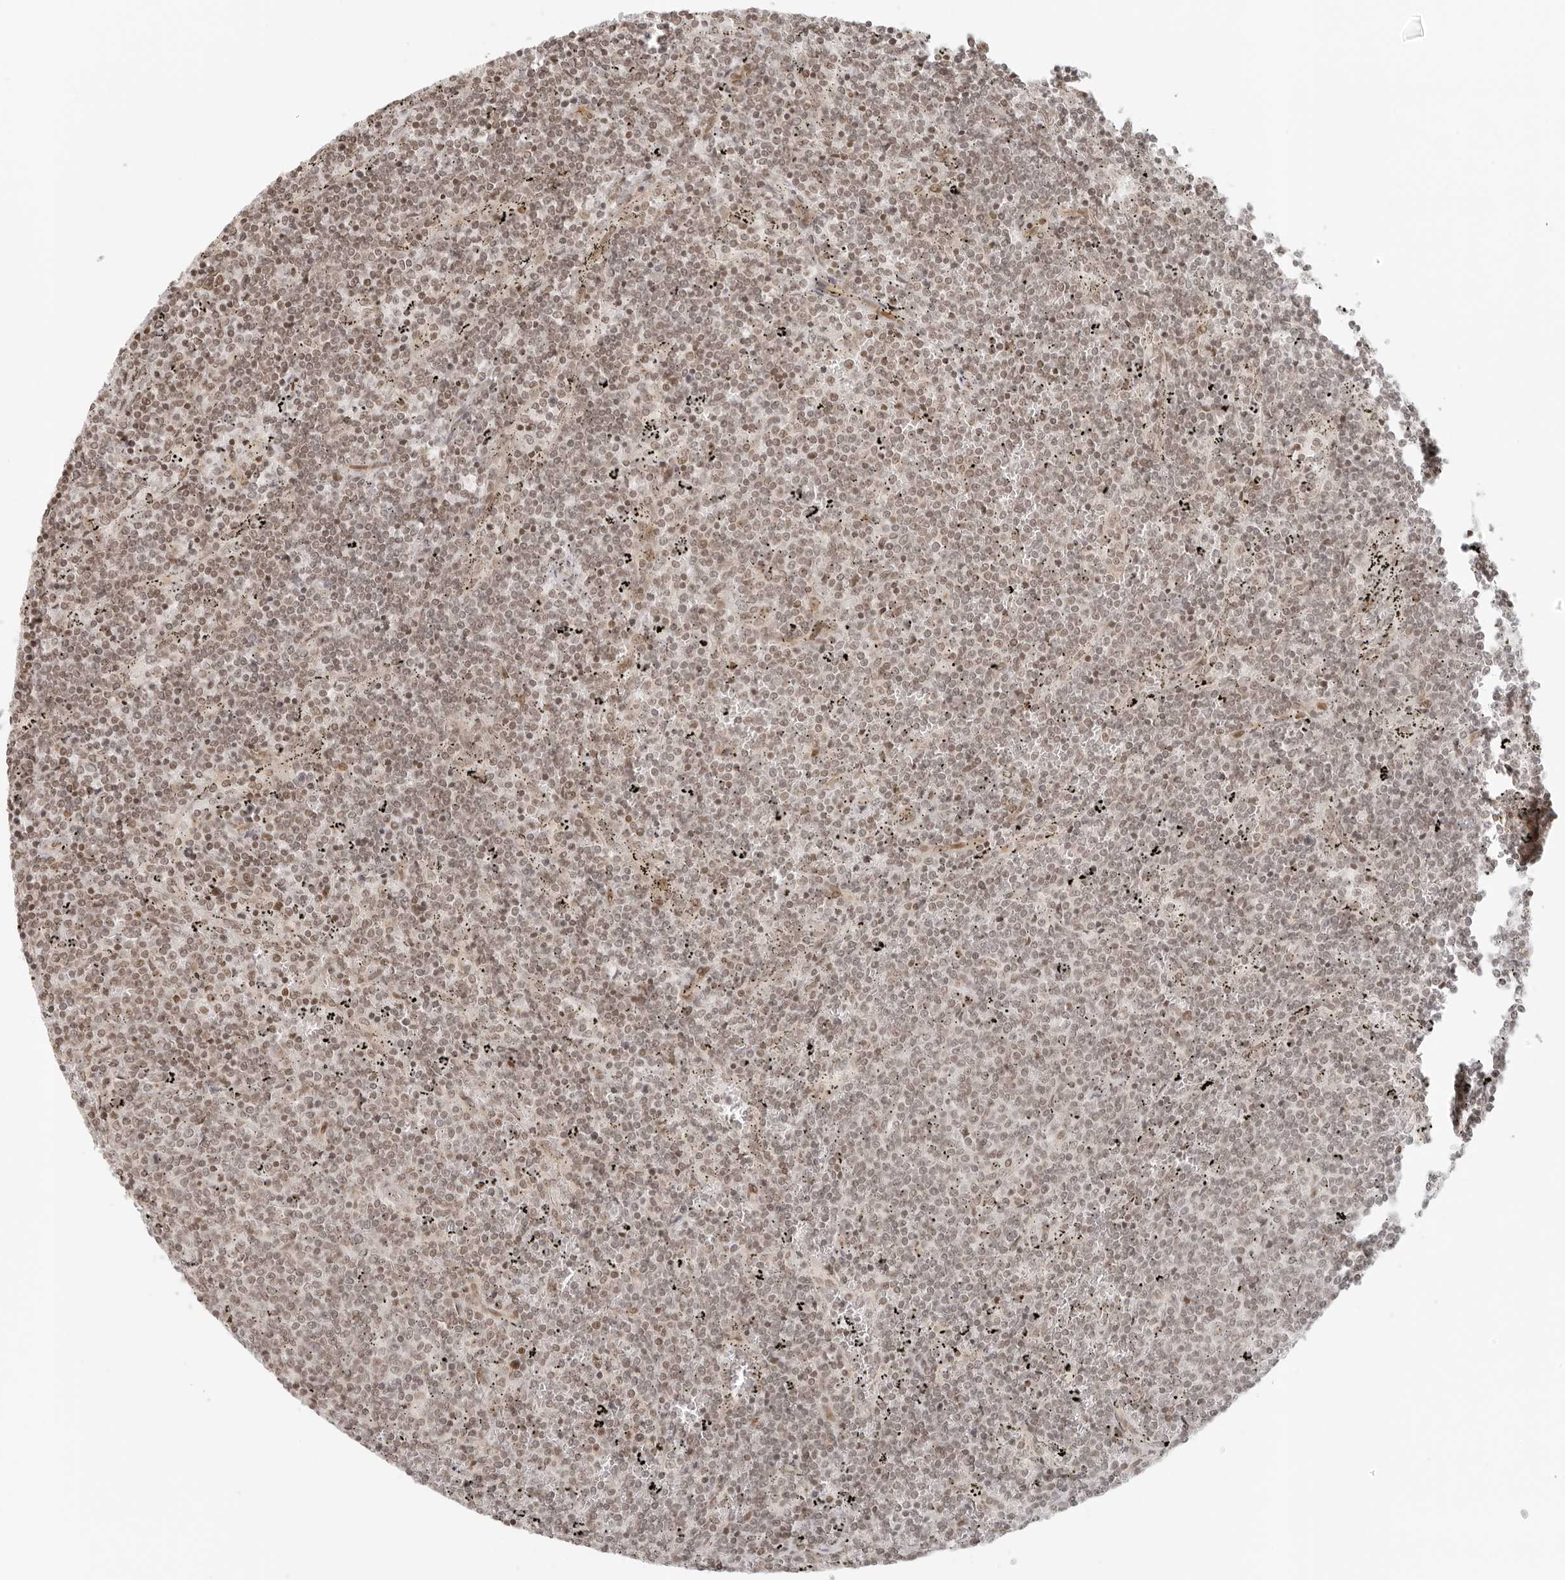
{"staining": {"intensity": "weak", "quantity": ">75%", "location": "nuclear"}, "tissue": "lymphoma", "cell_type": "Tumor cells", "image_type": "cancer", "snomed": [{"axis": "morphology", "description": "Malignant lymphoma, non-Hodgkin's type, Low grade"}, {"axis": "topography", "description": "Spleen"}], "caption": "DAB (3,3'-diaminobenzidine) immunohistochemical staining of low-grade malignant lymphoma, non-Hodgkin's type displays weak nuclear protein expression in approximately >75% of tumor cells.", "gene": "ZNF407", "patient": {"sex": "female", "age": 50}}